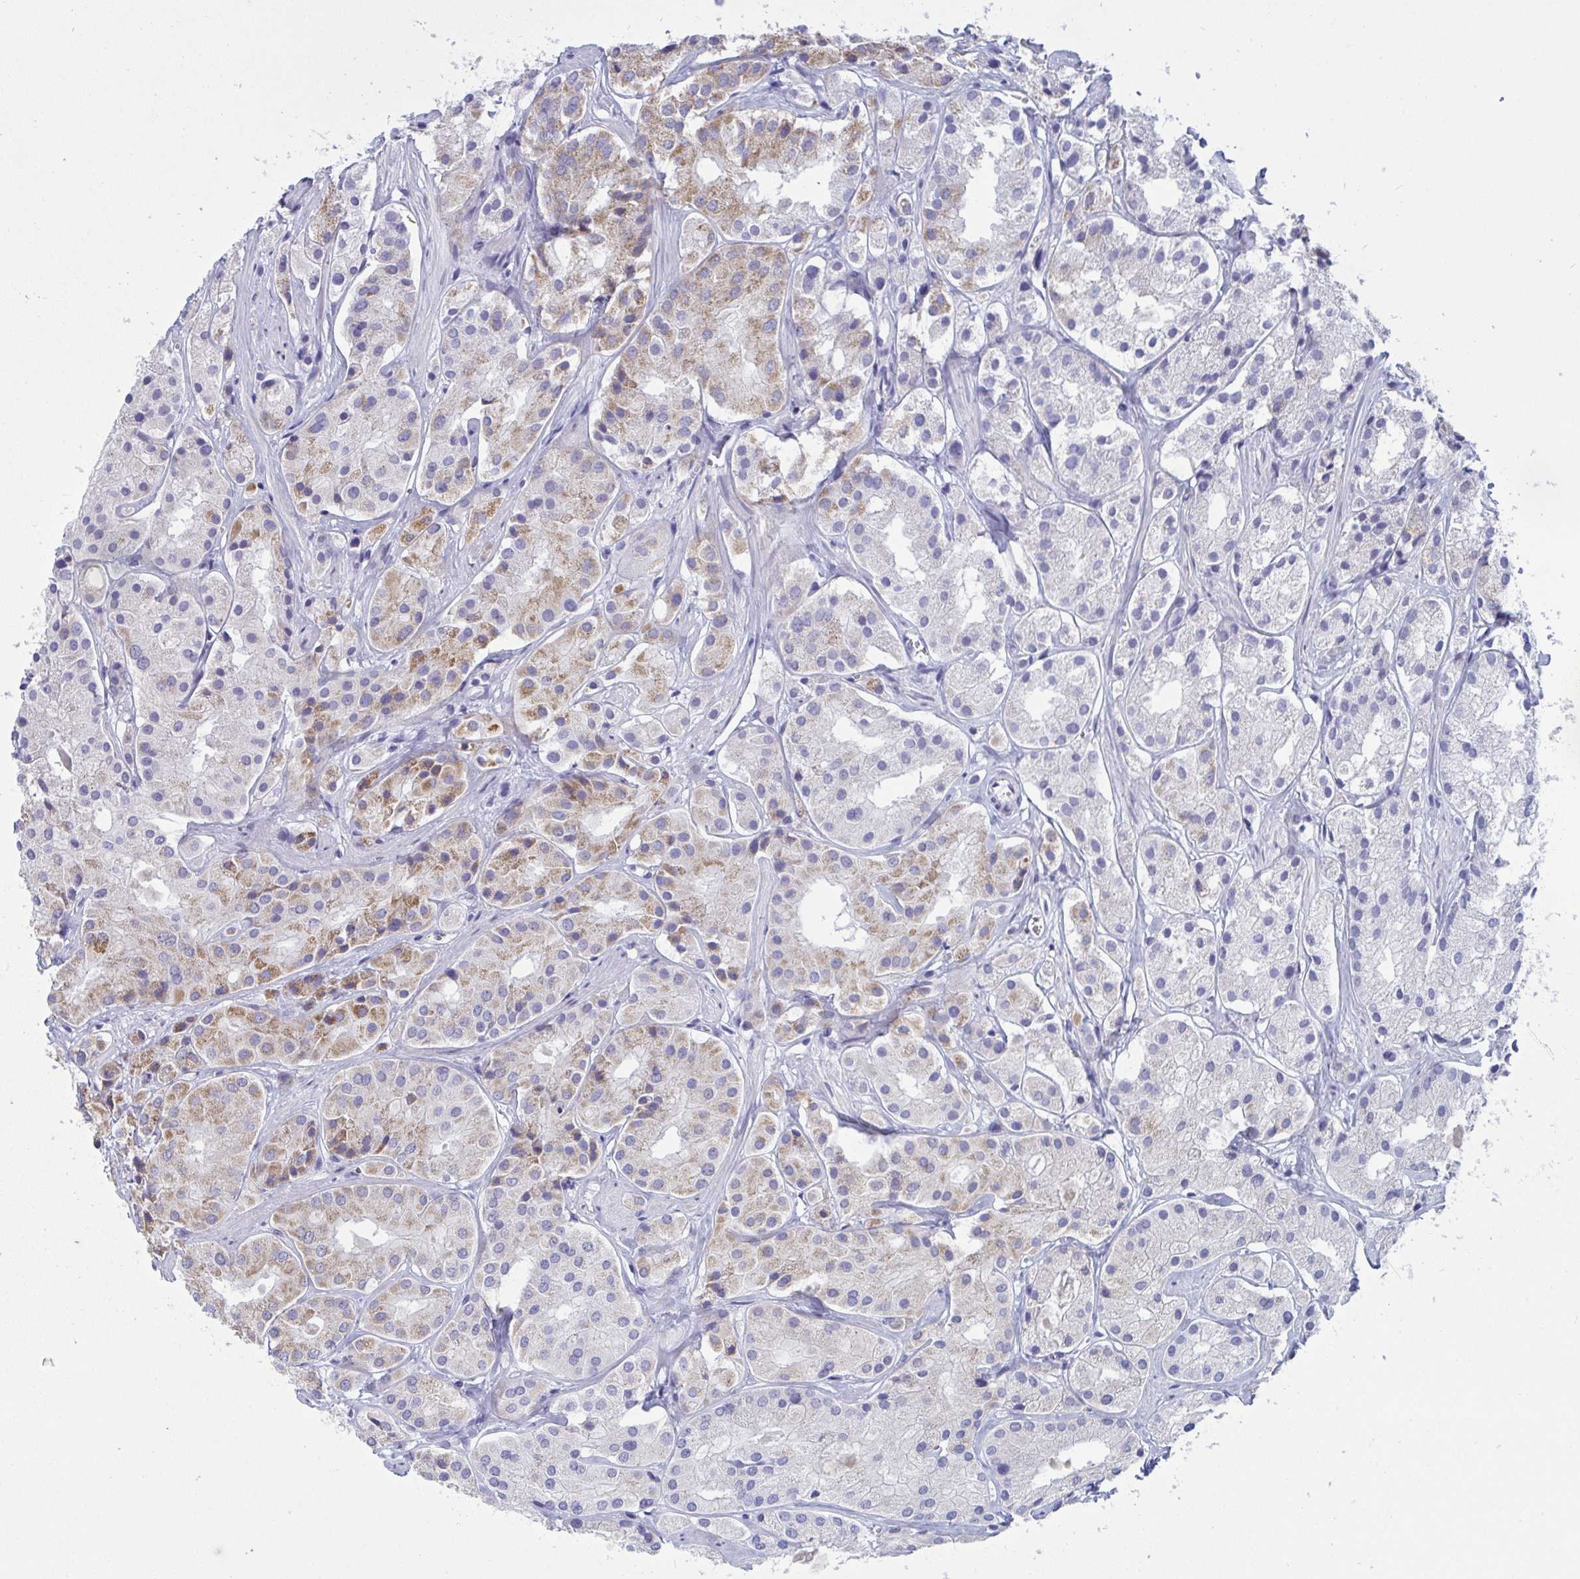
{"staining": {"intensity": "moderate", "quantity": "<25%", "location": "cytoplasmic/membranous"}, "tissue": "prostate cancer", "cell_type": "Tumor cells", "image_type": "cancer", "snomed": [{"axis": "morphology", "description": "Adenocarcinoma, Low grade"}, {"axis": "topography", "description": "Prostate"}], "caption": "About <25% of tumor cells in human prostate adenocarcinoma (low-grade) reveal moderate cytoplasmic/membranous protein positivity as visualized by brown immunohistochemical staining.", "gene": "TAS2R38", "patient": {"sex": "male", "age": 69}}